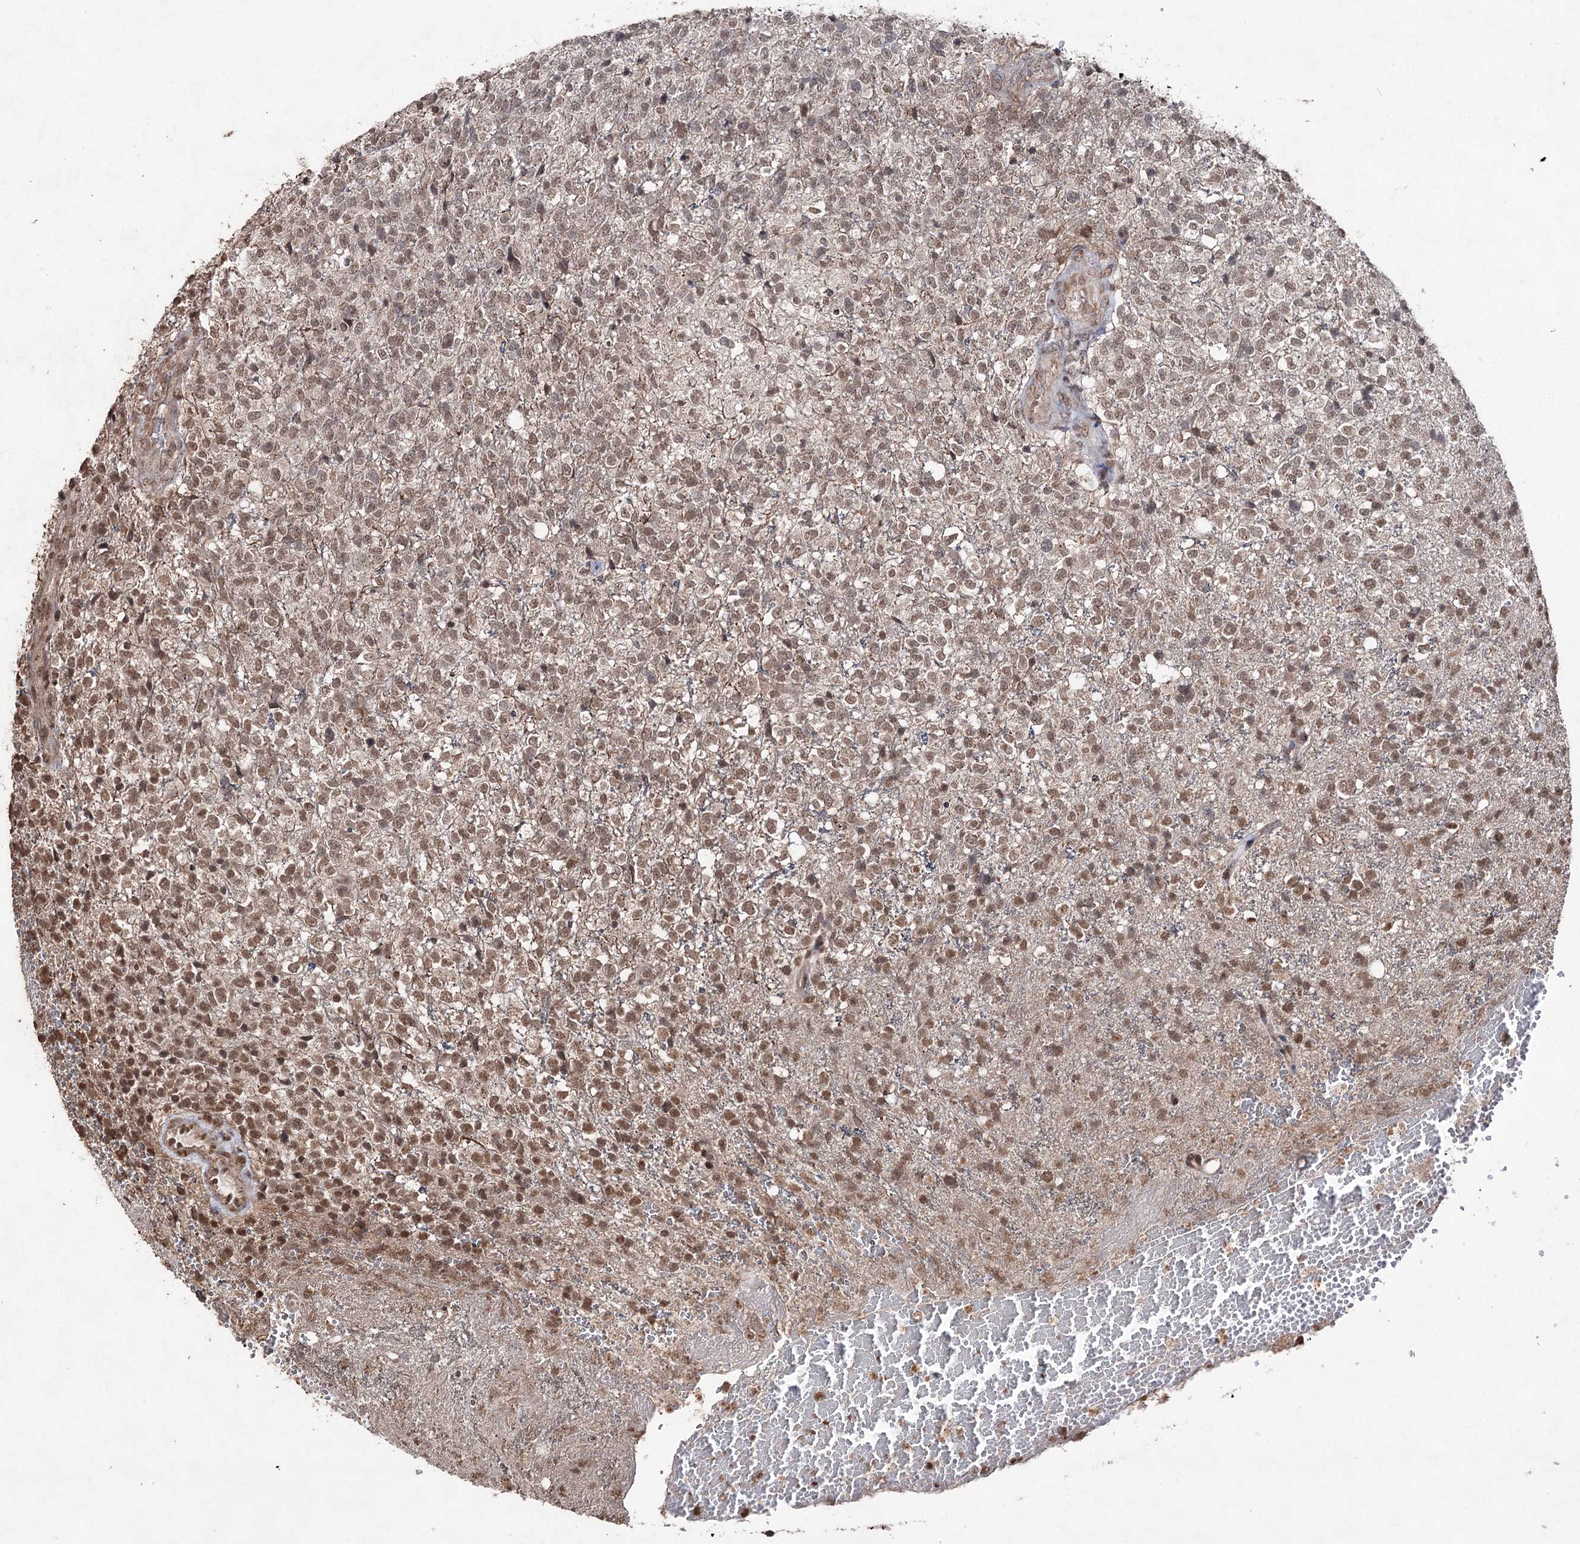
{"staining": {"intensity": "moderate", "quantity": ">75%", "location": "nuclear"}, "tissue": "glioma", "cell_type": "Tumor cells", "image_type": "cancer", "snomed": [{"axis": "morphology", "description": "Glioma, malignant, High grade"}, {"axis": "topography", "description": "Brain"}], "caption": "Protein expression analysis of human glioma reveals moderate nuclear expression in about >75% of tumor cells. (brown staining indicates protein expression, while blue staining denotes nuclei).", "gene": "ATG14", "patient": {"sex": "male", "age": 56}}